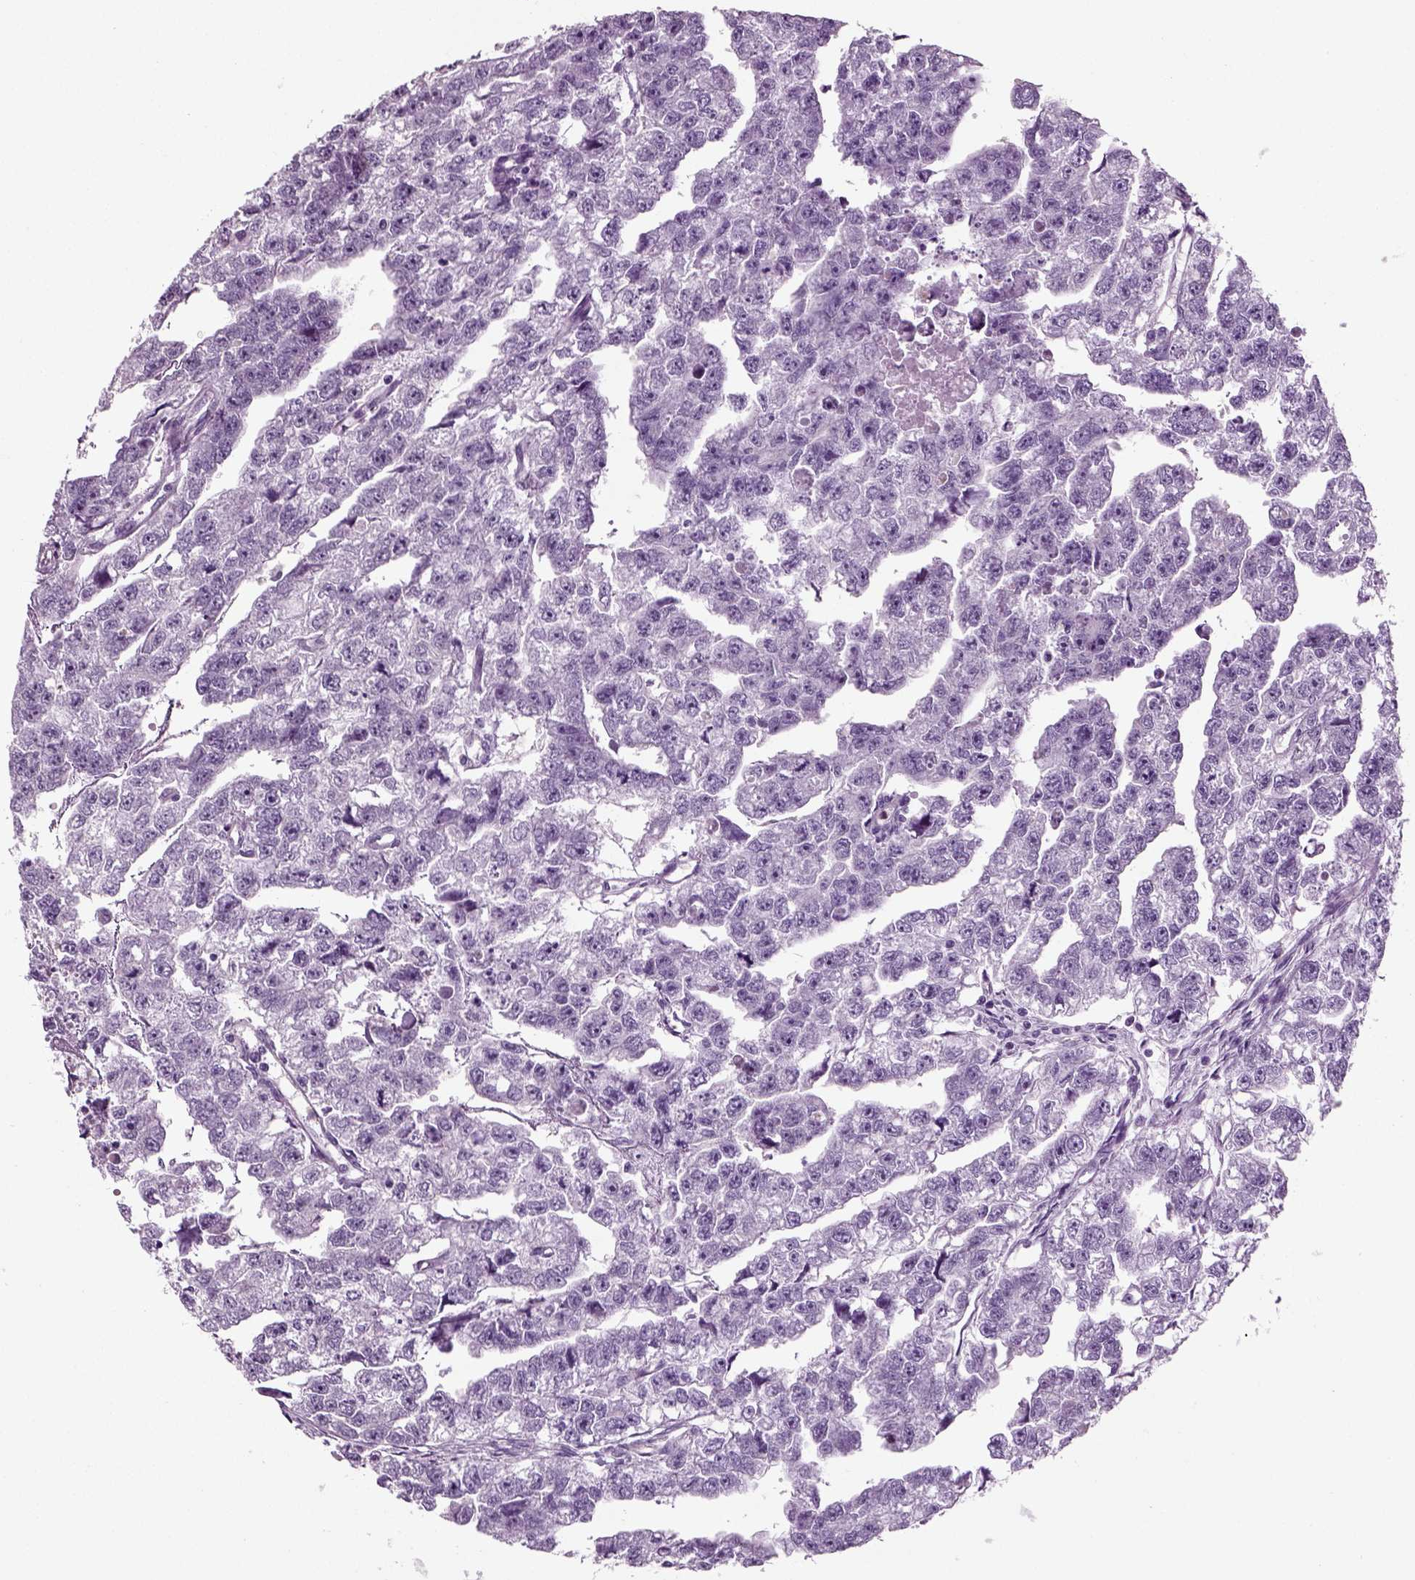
{"staining": {"intensity": "negative", "quantity": "none", "location": "none"}, "tissue": "testis cancer", "cell_type": "Tumor cells", "image_type": "cancer", "snomed": [{"axis": "morphology", "description": "Carcinoma, Embryonal, NOS"}, {"axis": "morphology", "description": "Teratoma, malignant, NOS"}, {"axis": "topography", "description": "Testis"}], "caption": "DAB (3,3'-diaminobenzidine) immunohistochemical staining of human embryonal carcinoma (testis) displays no significant positivity in tumor cells. (IHC, brightfield microscopy, high magnification).", "gene": "CRABP1", "patient": {"sex": "male", "age": 44}}